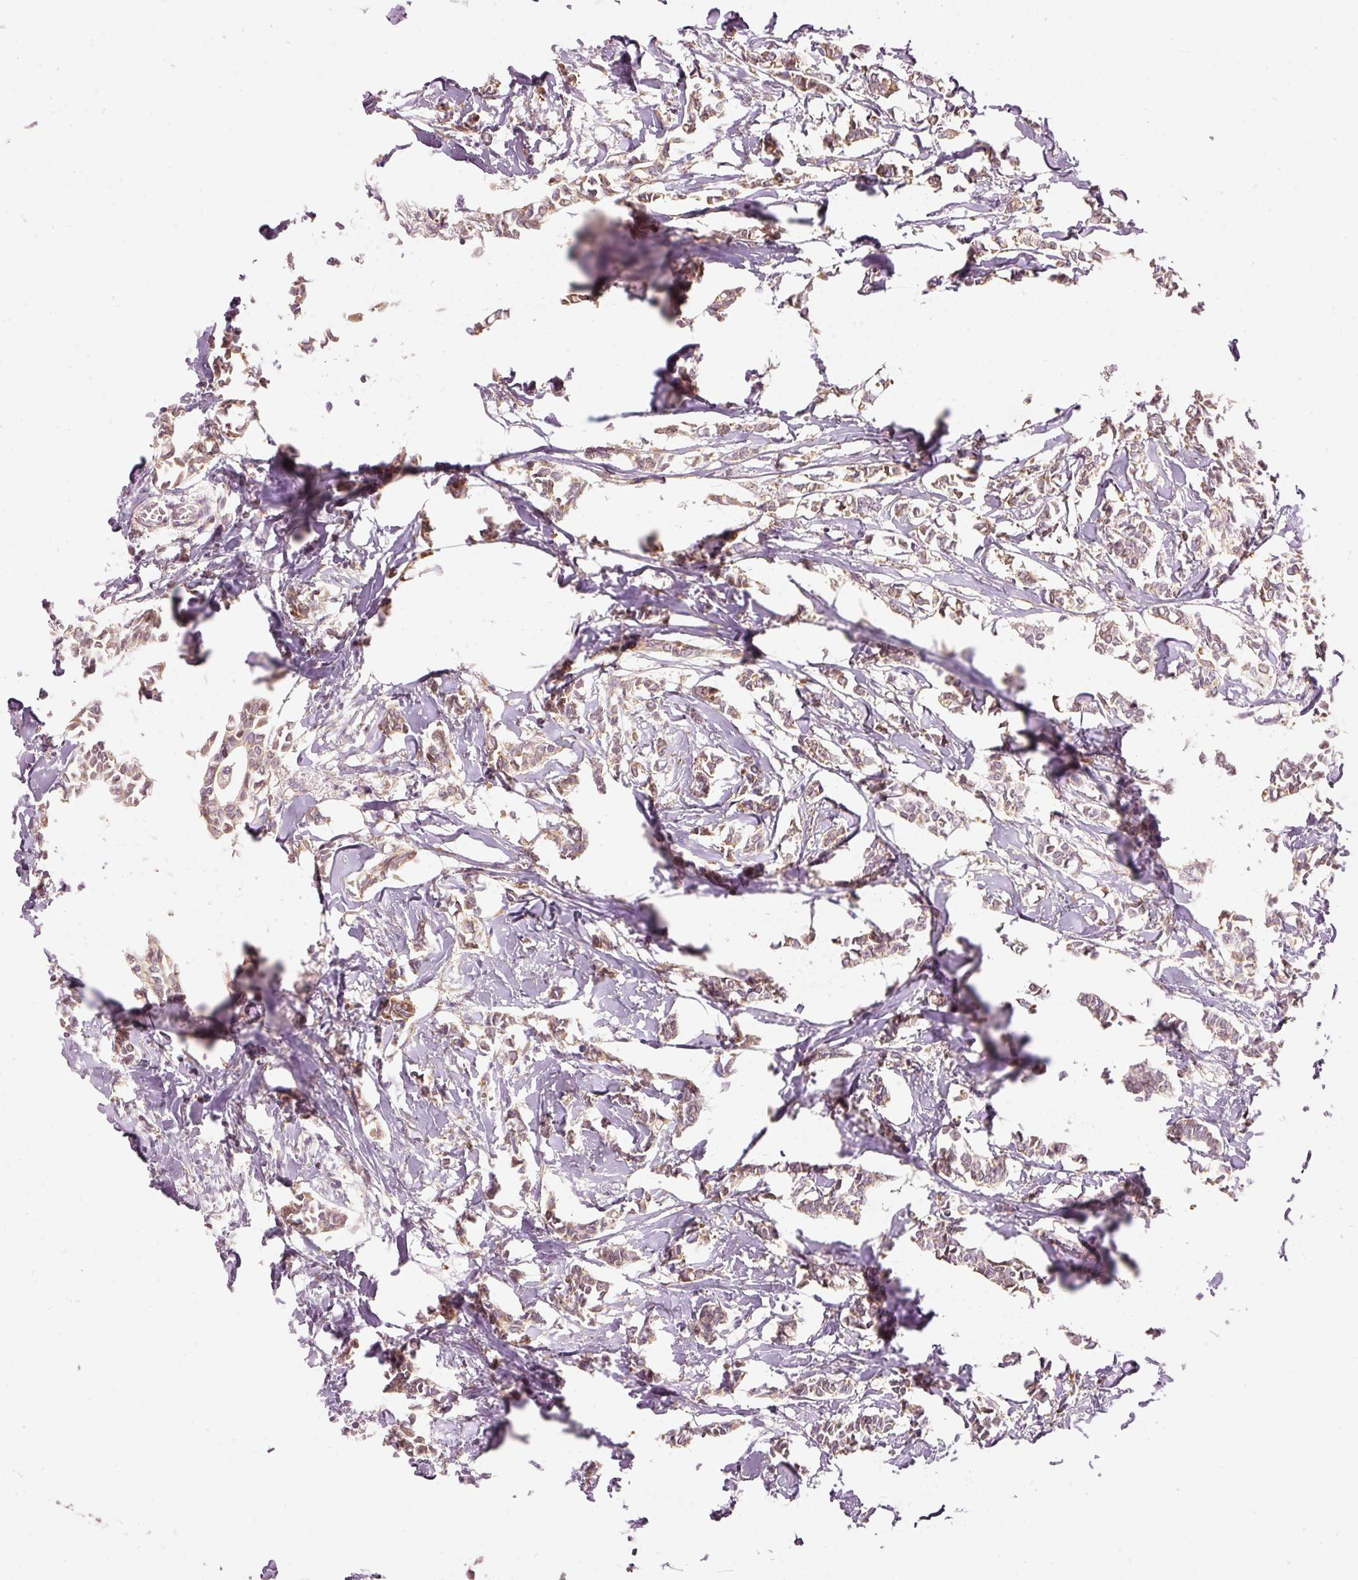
{"staining": {"intensity": "moderate", "quantity": ">75%", "location": "cytoplasmic/membranous"}, "tissue": "breast cancer", "cell_type": "Tumor cells", "image_type": "cancer", "snomed": [{"axis": "morphology", "description": "Duct carcinoma"}, {"axis": "topography", "description": "Breast"}], "caption": "Infiltrating ductal carcinoma (breast) was stained to show a protein in brown. There is medium levels of moderate cytoplasmic/membranous expression in approximately >75% of tumor cells. Immunohistochemistry stains the protein in brown and the nuclei are stained blue.", "gene": "SNAPC5", "patient": {"sex": "female", "age": 41}}